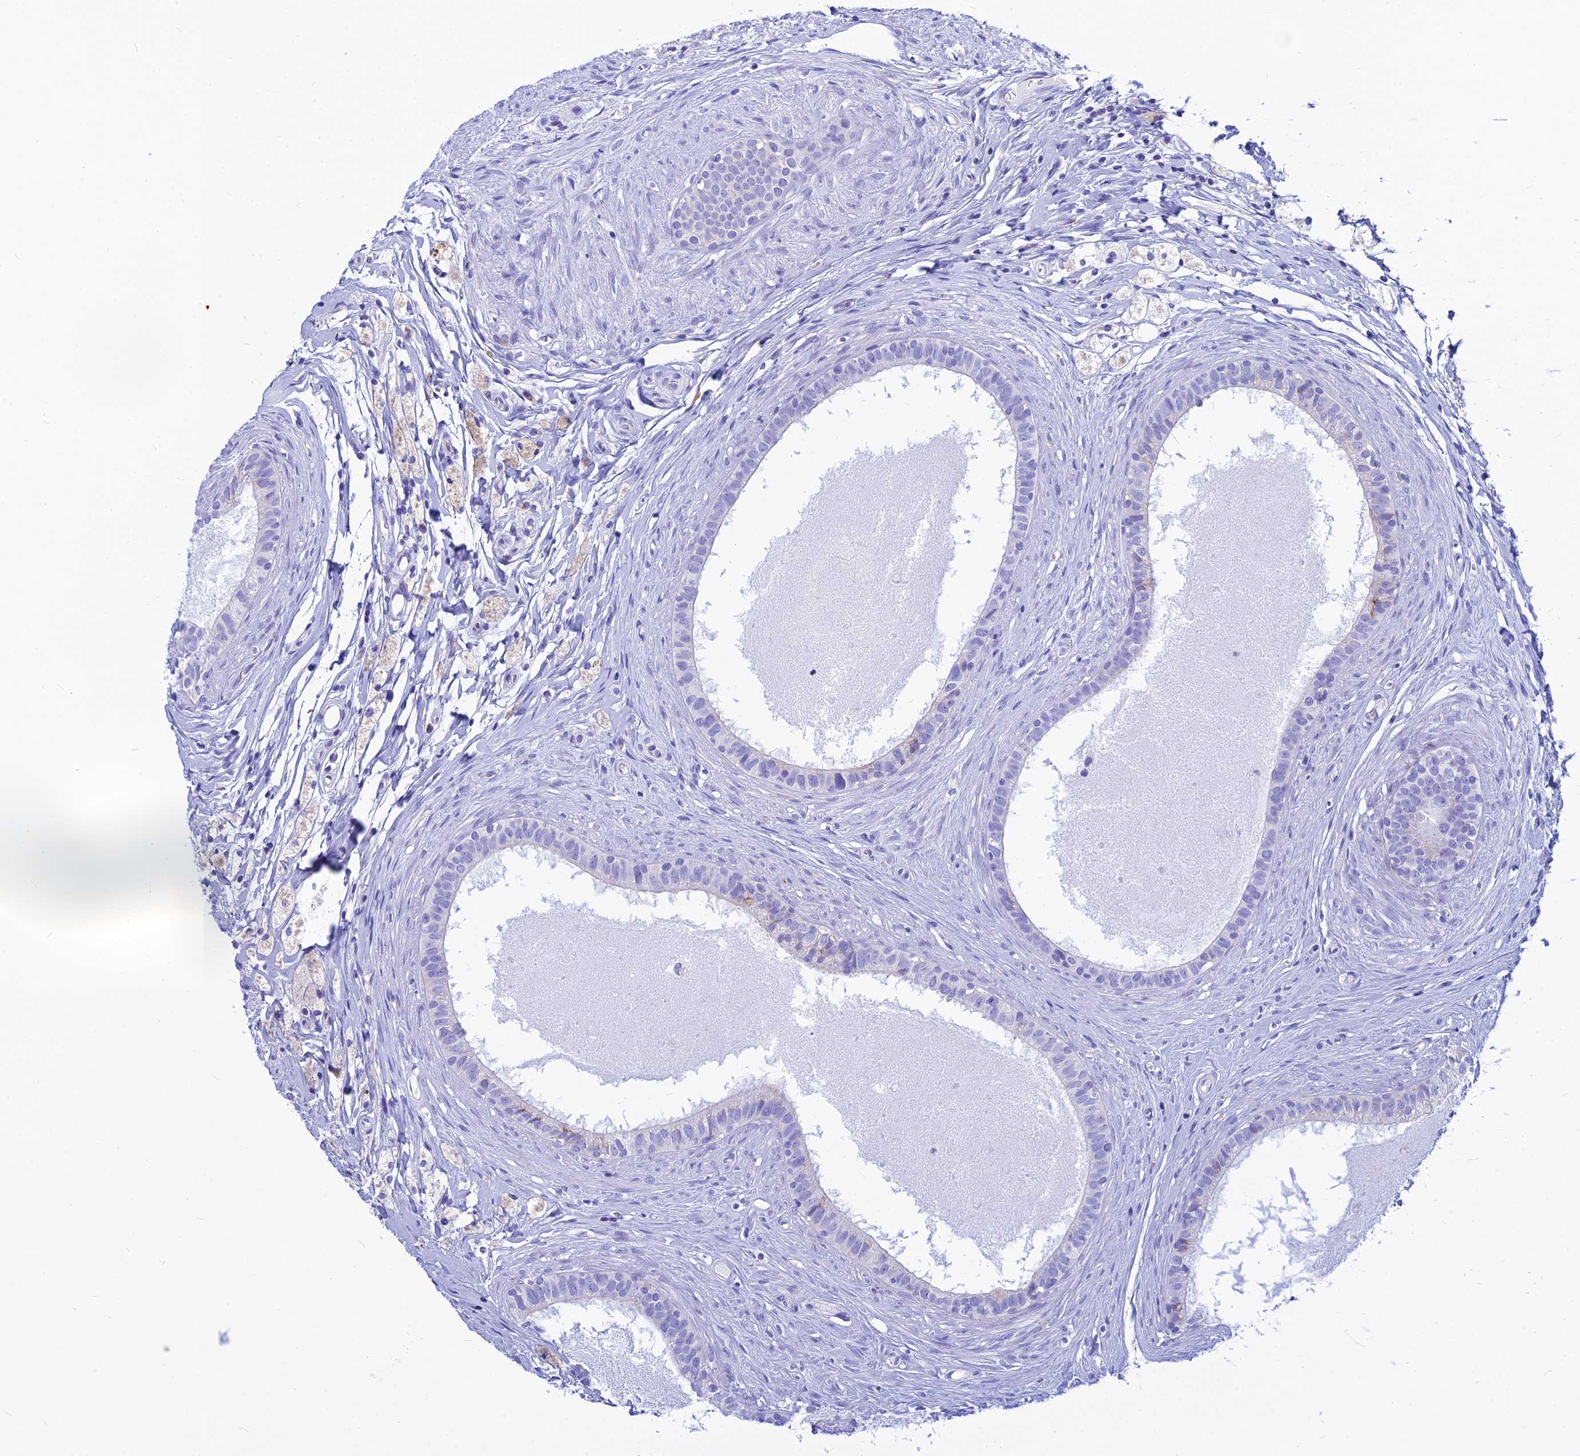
{"staining": {"intensity": "negative", "quantity": "none", "location": "none"}, "tissue": "epididymis", "cell_type": "Glandular cells", "image_type": "normal", "snomed": [{"axis": "morphology", "description": "Normal tissue, NOS"}, {"axis": "topography", "description": "Epididymis"}], "caption": "A photomicrograph of epididymis stained for a protein demonstrates no brown staining in glandular cells.", "gene": "CNOT6", "patient": {"sex": "male", "age": 80}}